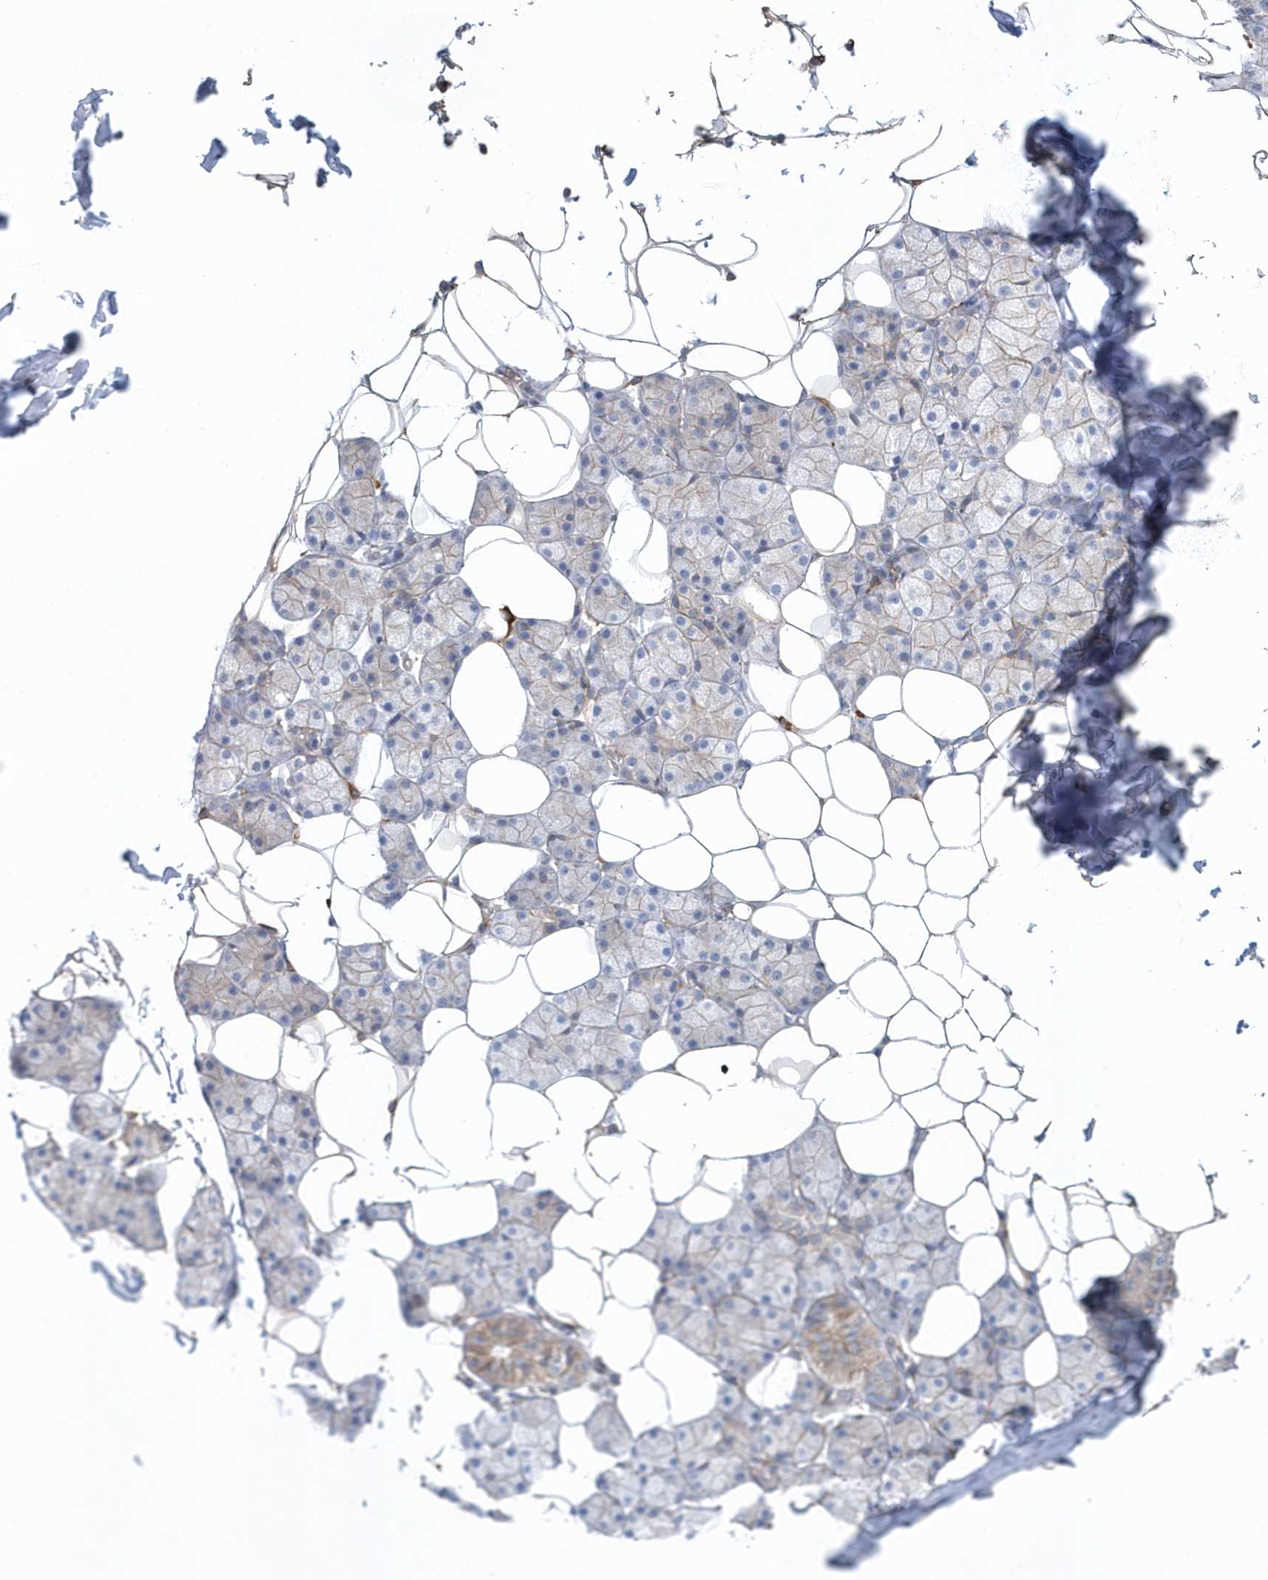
{"staining": {"intensity": "moderate", "quantity": "<25%", "location": "cytoplasmic/membranous"}, "tissue": "salivary gland", "cell_type": "Glandular cells", "image_type": "normal", "snomed": [{"axis": "morphology", "description": "Normal tissue, NOS"}, {"axis": "topography", "description": "Salivary gland"}], "caption": "The histopathology image displays a brown stain indicating the presence of a protein in the cytoplasmic/membranous of glandular cells in salivary gland. Immunohistochemistry stains the protein in brown and the nuclei are stained blue.", "gene": "RAB17", "patient": {"sex": "female", "age": 33}}